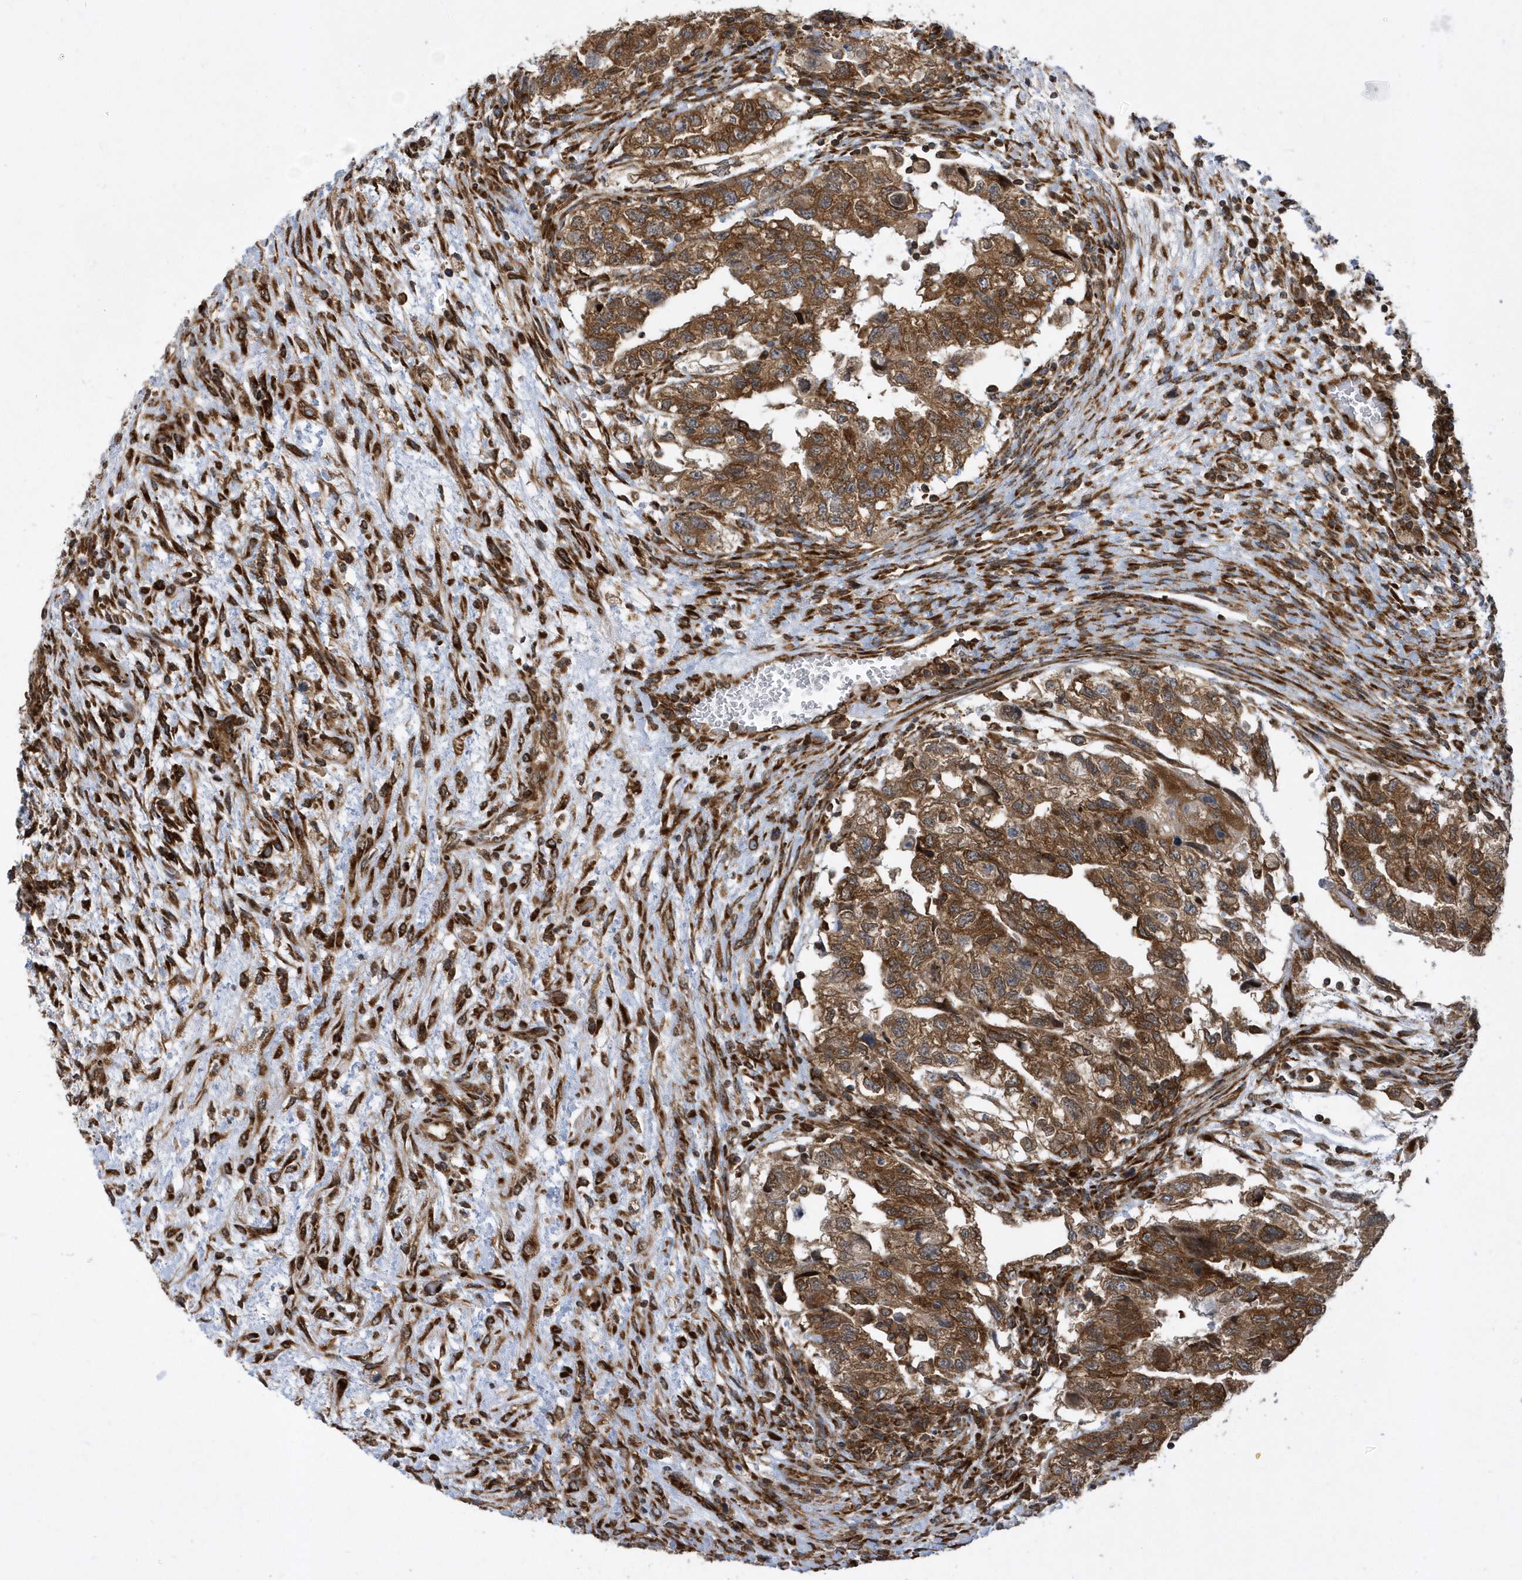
{"staining": {"intensity": "moderate", "quantity": ">75%", "location": "cytoplasmic/membranous"}, "tissue": "testis cancer", "cell_type": "Tumor cells", "image_type": "cancer", "snomed": [{"axis": "morphology", "description": "Carcinoma, Embryonal, NOS"}, {"axis": "topography", "description": "Testis"}], "caption": "DAB (3,3'-diaminobenzidine) immunohistochemical staining of human testis cancer shows moderate cytoplasmic/membranous protein expression in about >75% of tumor cells.", "gene": "PHF1", "patient": {"sex": "male", "age": 36}}